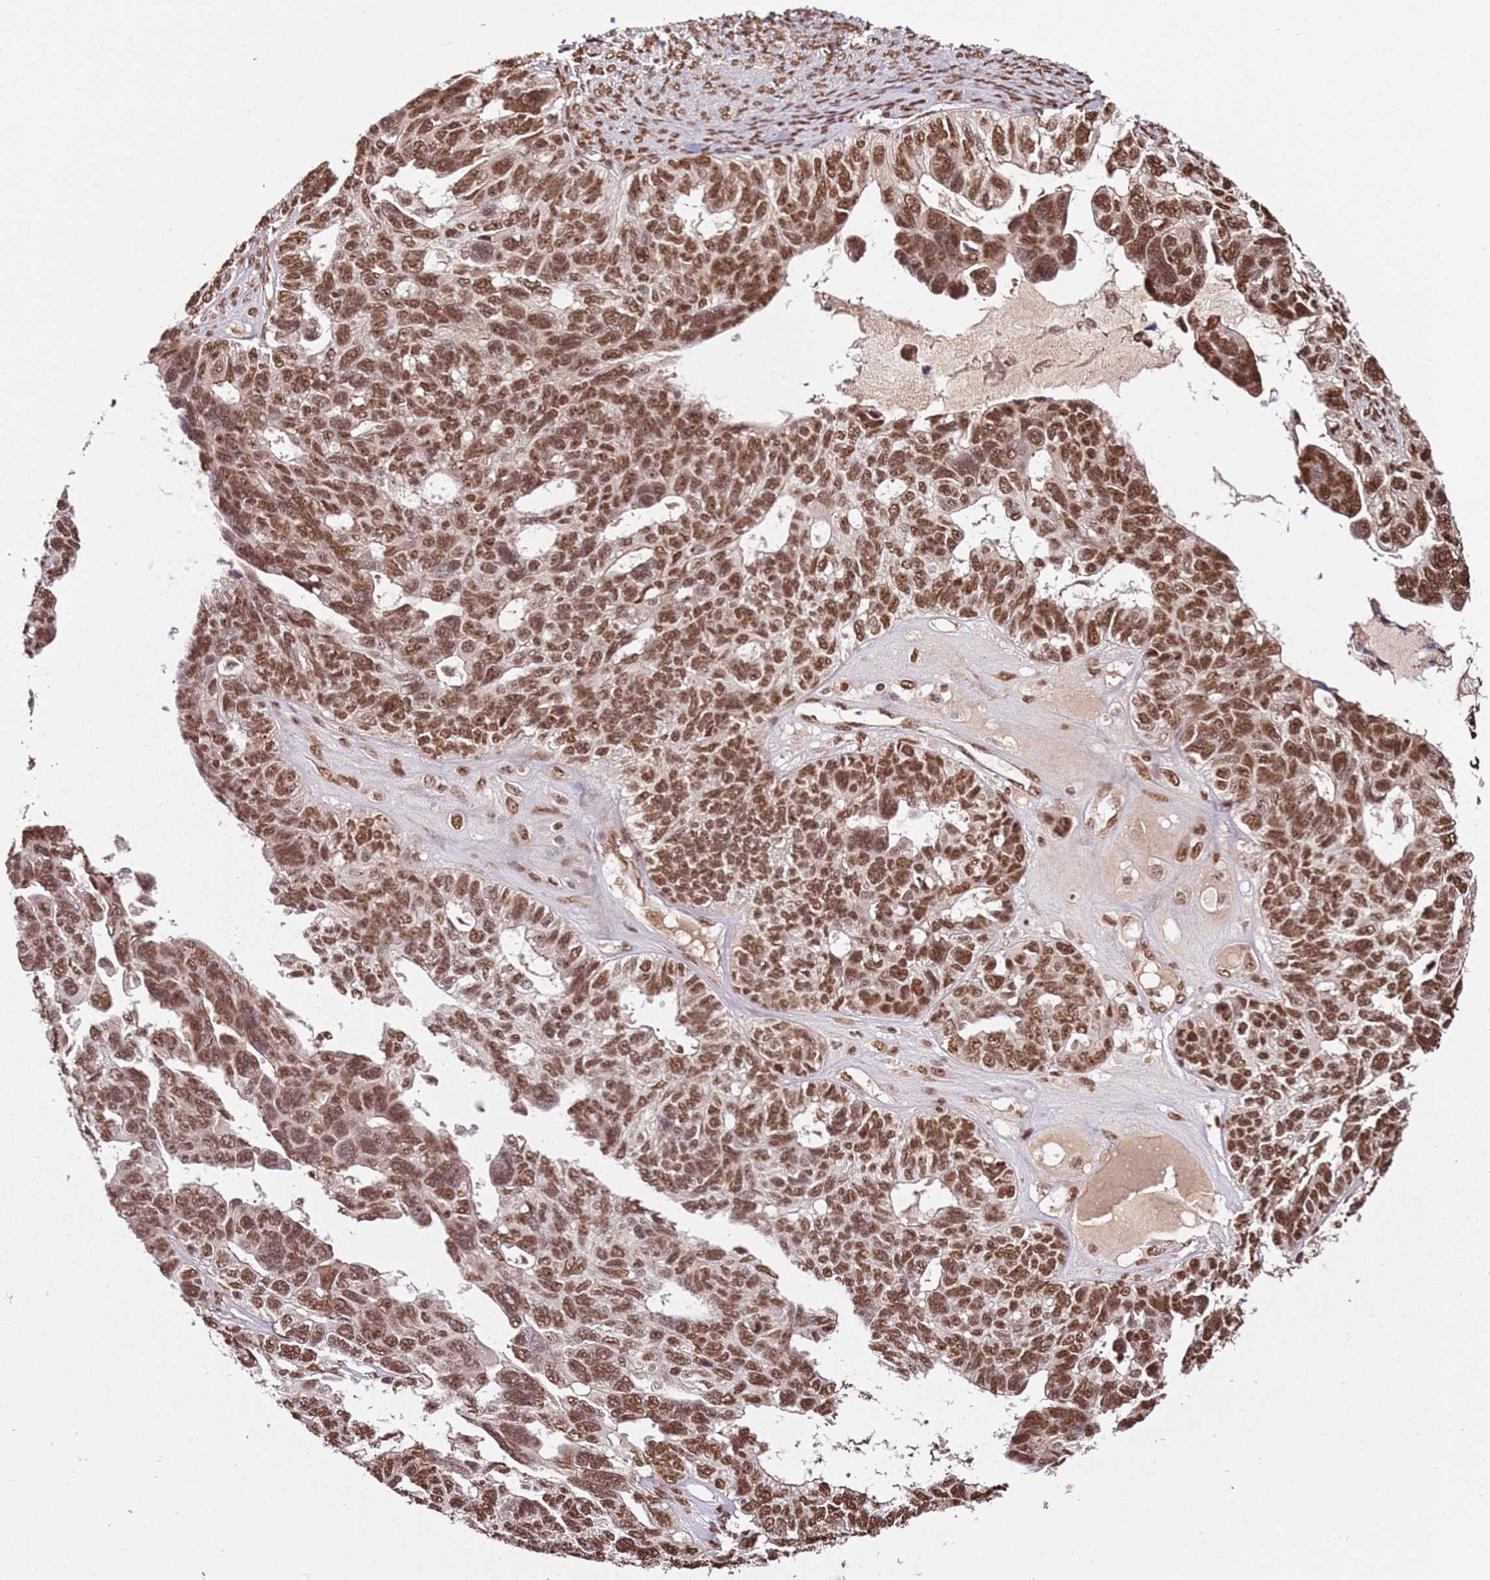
{"staining": {"intensity": "moderate", "quantity": ">75%", "location": "nuclear"}, "tissue": "ovarian cancer", "cell_type": "Tumor cells", "image_type": "cancer", "snomed": [{"axis": "morphology", "description": "Cystadenocarcinoma, serous, NOS"}, {"axis": "topography", "description": "Ovary"}], "caption": "A medium amount of moderate nuclear expression is identified in about >75% of tumor cells in serous cystadenocarcinoma (ovarian) tissue.", "gene": "ZBTB12", "patient": {"sex": "female", "age": 79}}